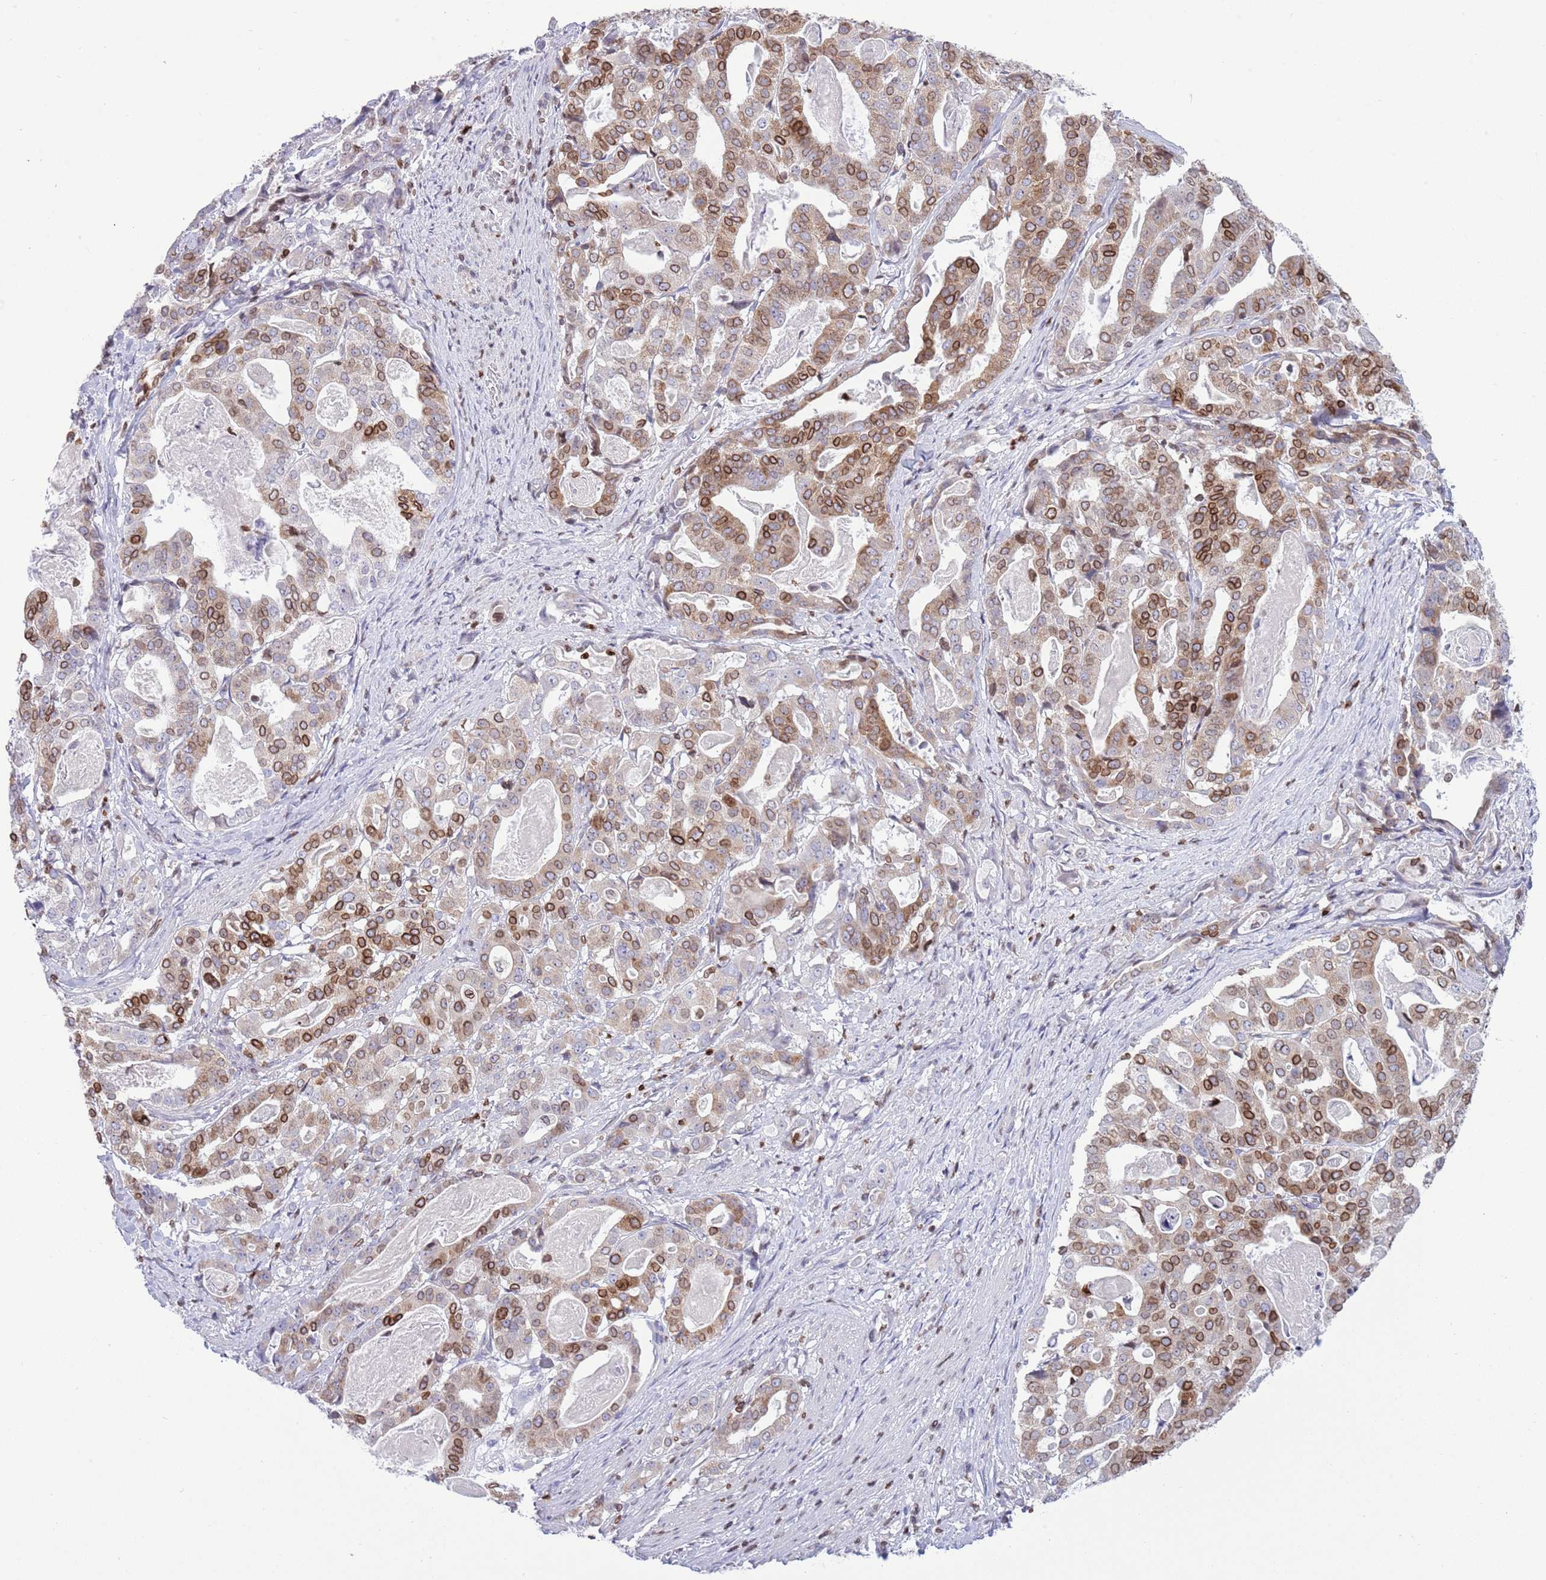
{"staining": {"intensity": "strong", "quantity": "25%-75%", "location": "cytoplasmic/membranous,nuclear"}, "tissue": "stomach cancer", "cell_type": "Tumor cells", "image_type": "cancer", "snomed": [{"axis": "morphology", "description": "Adenocarcinoma, NOS"}, {"axis": "topography", "description": "Stomach"}], "caption": "Adenocarcinoma (stomach) stained for a protein displays strong cytoplasmic/membranous and nuclear positivity in tumor cells. The staining was performed using DAB, with brown indicating positive protein expression. Nuclei are stained blue with hematoxylin.", "gene": "LBR", "patient": {"sex": "male", "age": 48}}